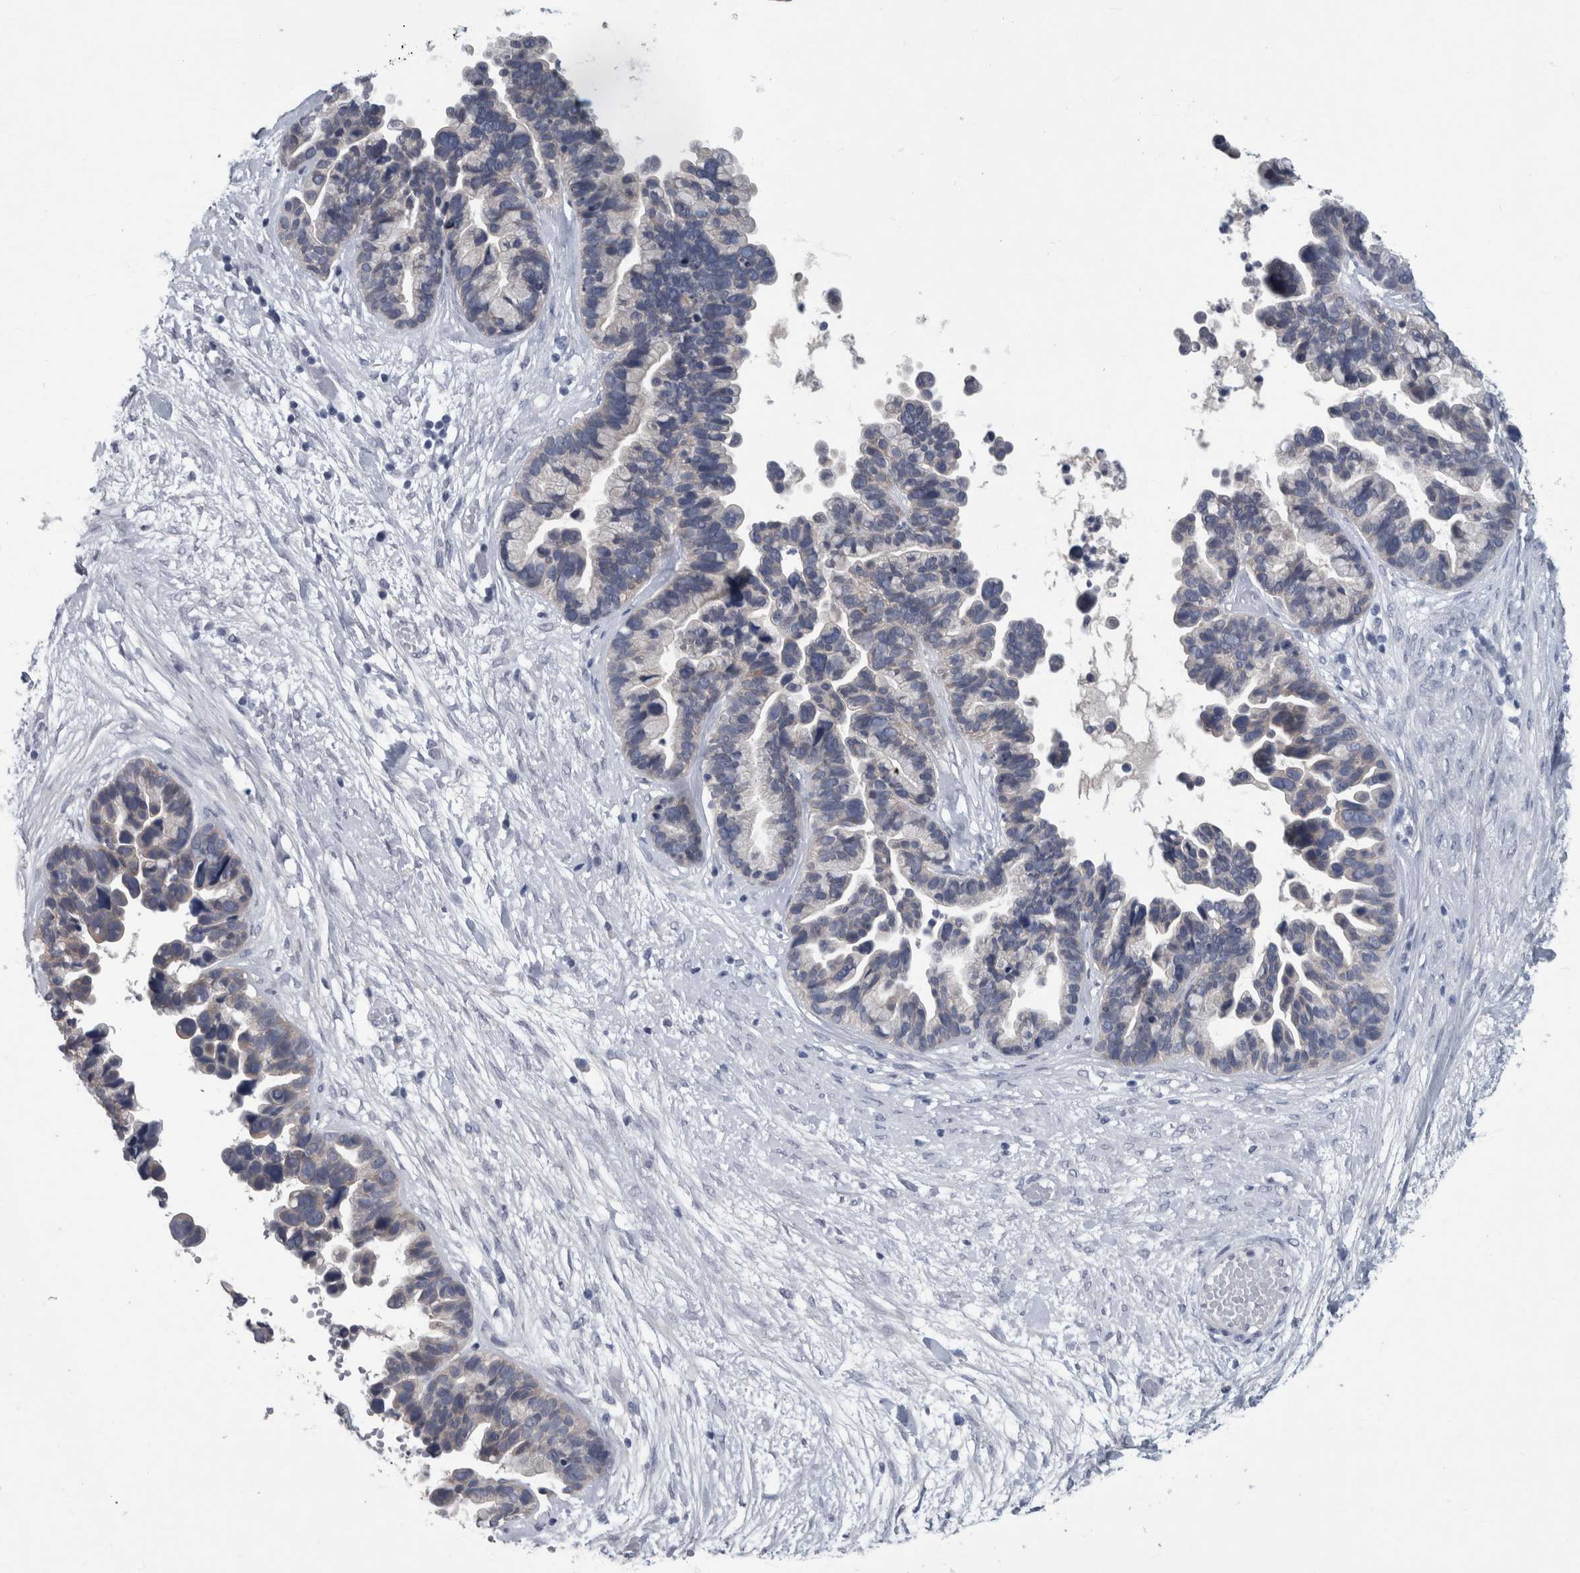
{"staining": {"intensity": "negative", "quantity": "none", "location": "none"}, "tissue": "ovarian cancer", "cell_type": "Tumor cells", "image_type": "cancer", "snomed": [{"axis": "morphology", "description": "Cystadenocarcinoma, serous, NOS"}, {"axis": "topography", "description": "Ovary"}], "caption": "An image of serous cystadenocarcinoma (ovarian) stained for a protein exhibits no brown staining in tumor cells.", "gene": "FAM83H", "patient": {"sex": "female", "age": 56}}